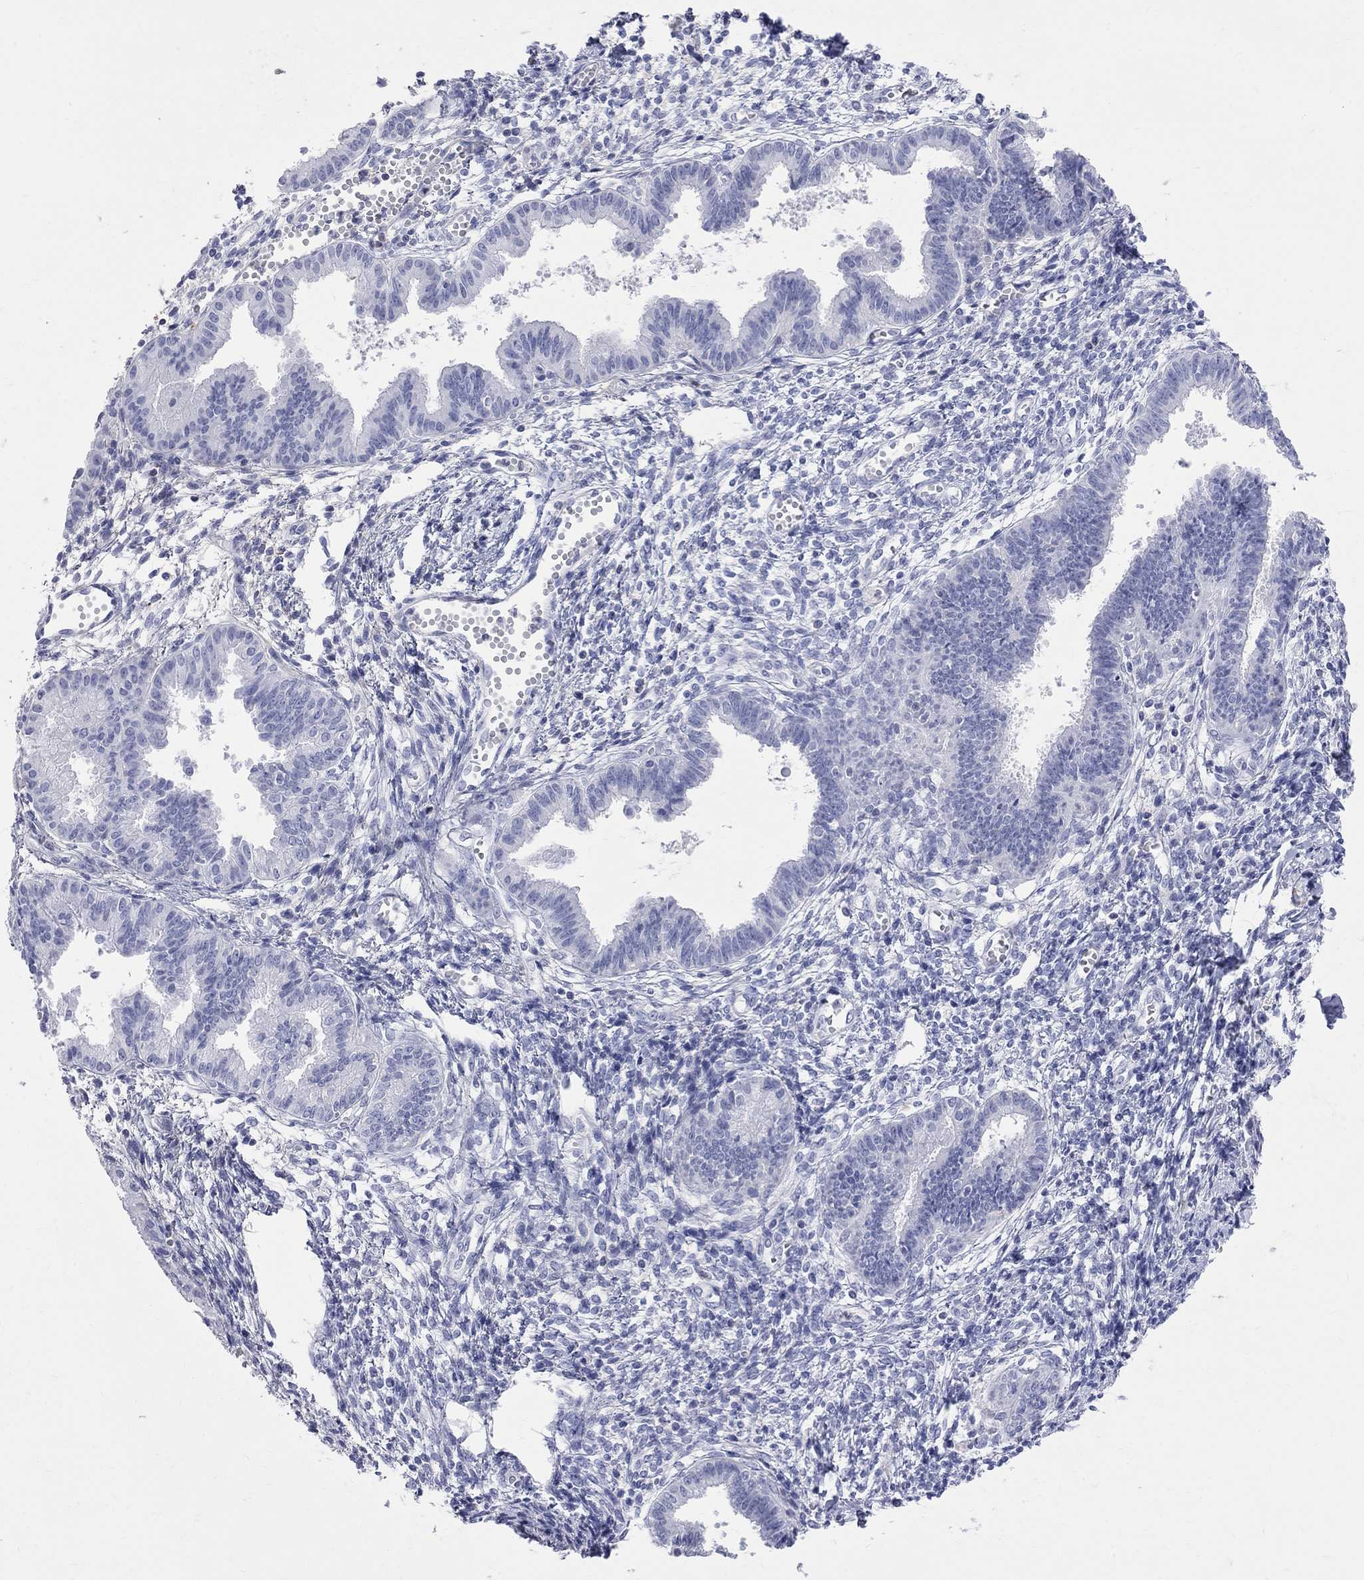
{"staining": {"intensity": "negative", "quantity": "none", "location": "none"}, "tissue": "endometrium", "cell_type": "Cells in endometrial stroma", "image_type": "normal", "snomed": [{"axis": "morphology", "description": "Normal tissue, NOS"}, {"axis": "topography", "description": "Cervix"}, {"axis": "topography", "description": "Endometrium"}], "caption": "The IHC photomicrograph has no significant staining in cells in endometrial stroma of endometrium.", "gene": "S100A3", "patient": {"sex": "female", "age": 37}}